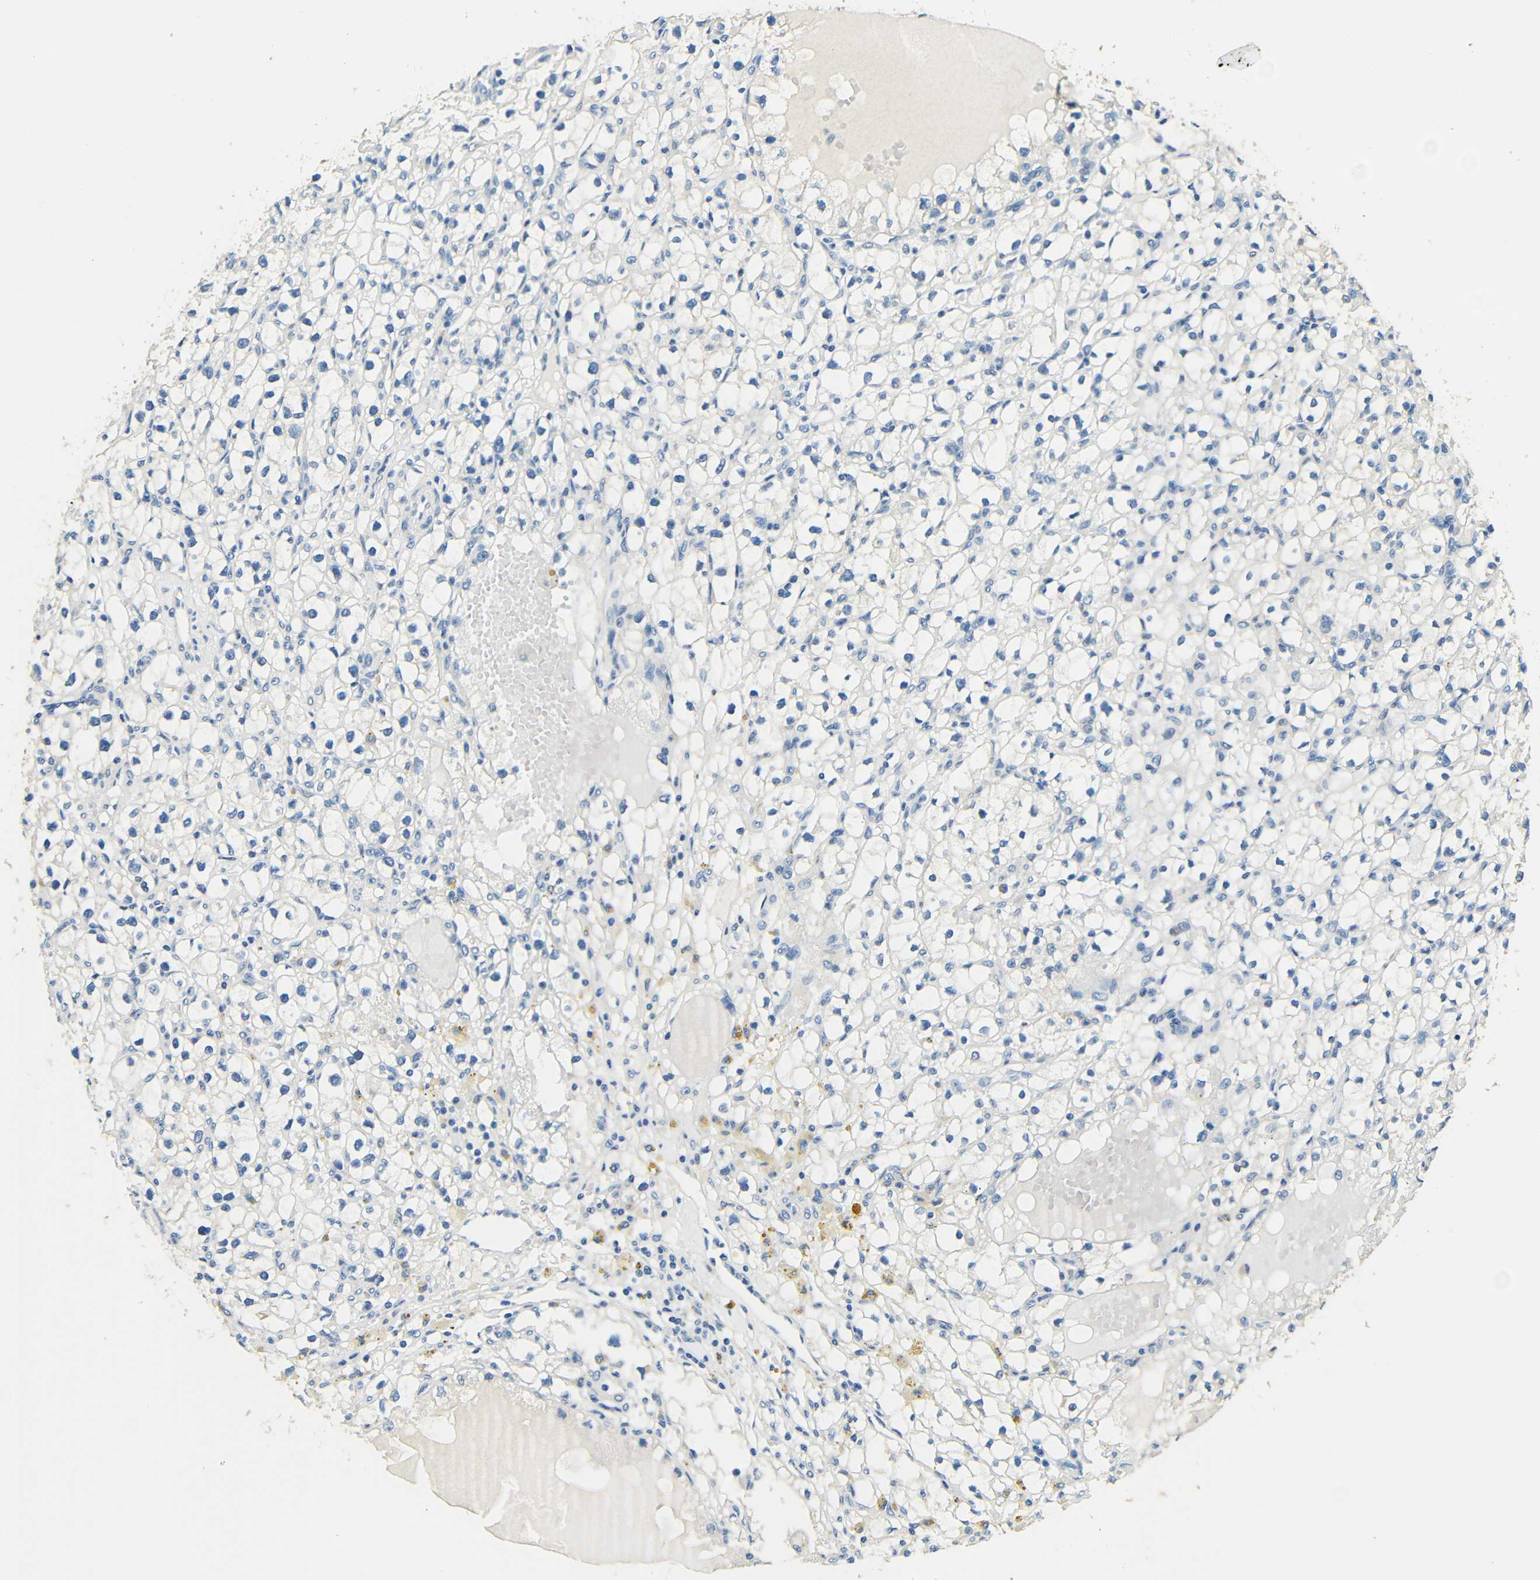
{"staining": {"intensity": "negative", "quantity": "none", "location": "none"}, "tissue": "renal cancer", "cell_type": "Tumor cells", "image_type": "cancer", "snomed": [{"axis": "morphology", "description": "Adenocarcinoma, NOS"}, {"axis": "topography", "description": "Kidney"}], "caption": "High power microscopy photomicrograph of an immunohistochemistry (IHC) photomicrograph of renal cancer (adenocarcinoma), revealing no significant staining in tumor cells.", "gene": "FMO5", "patient": {"sex": "male", "age": 56}}